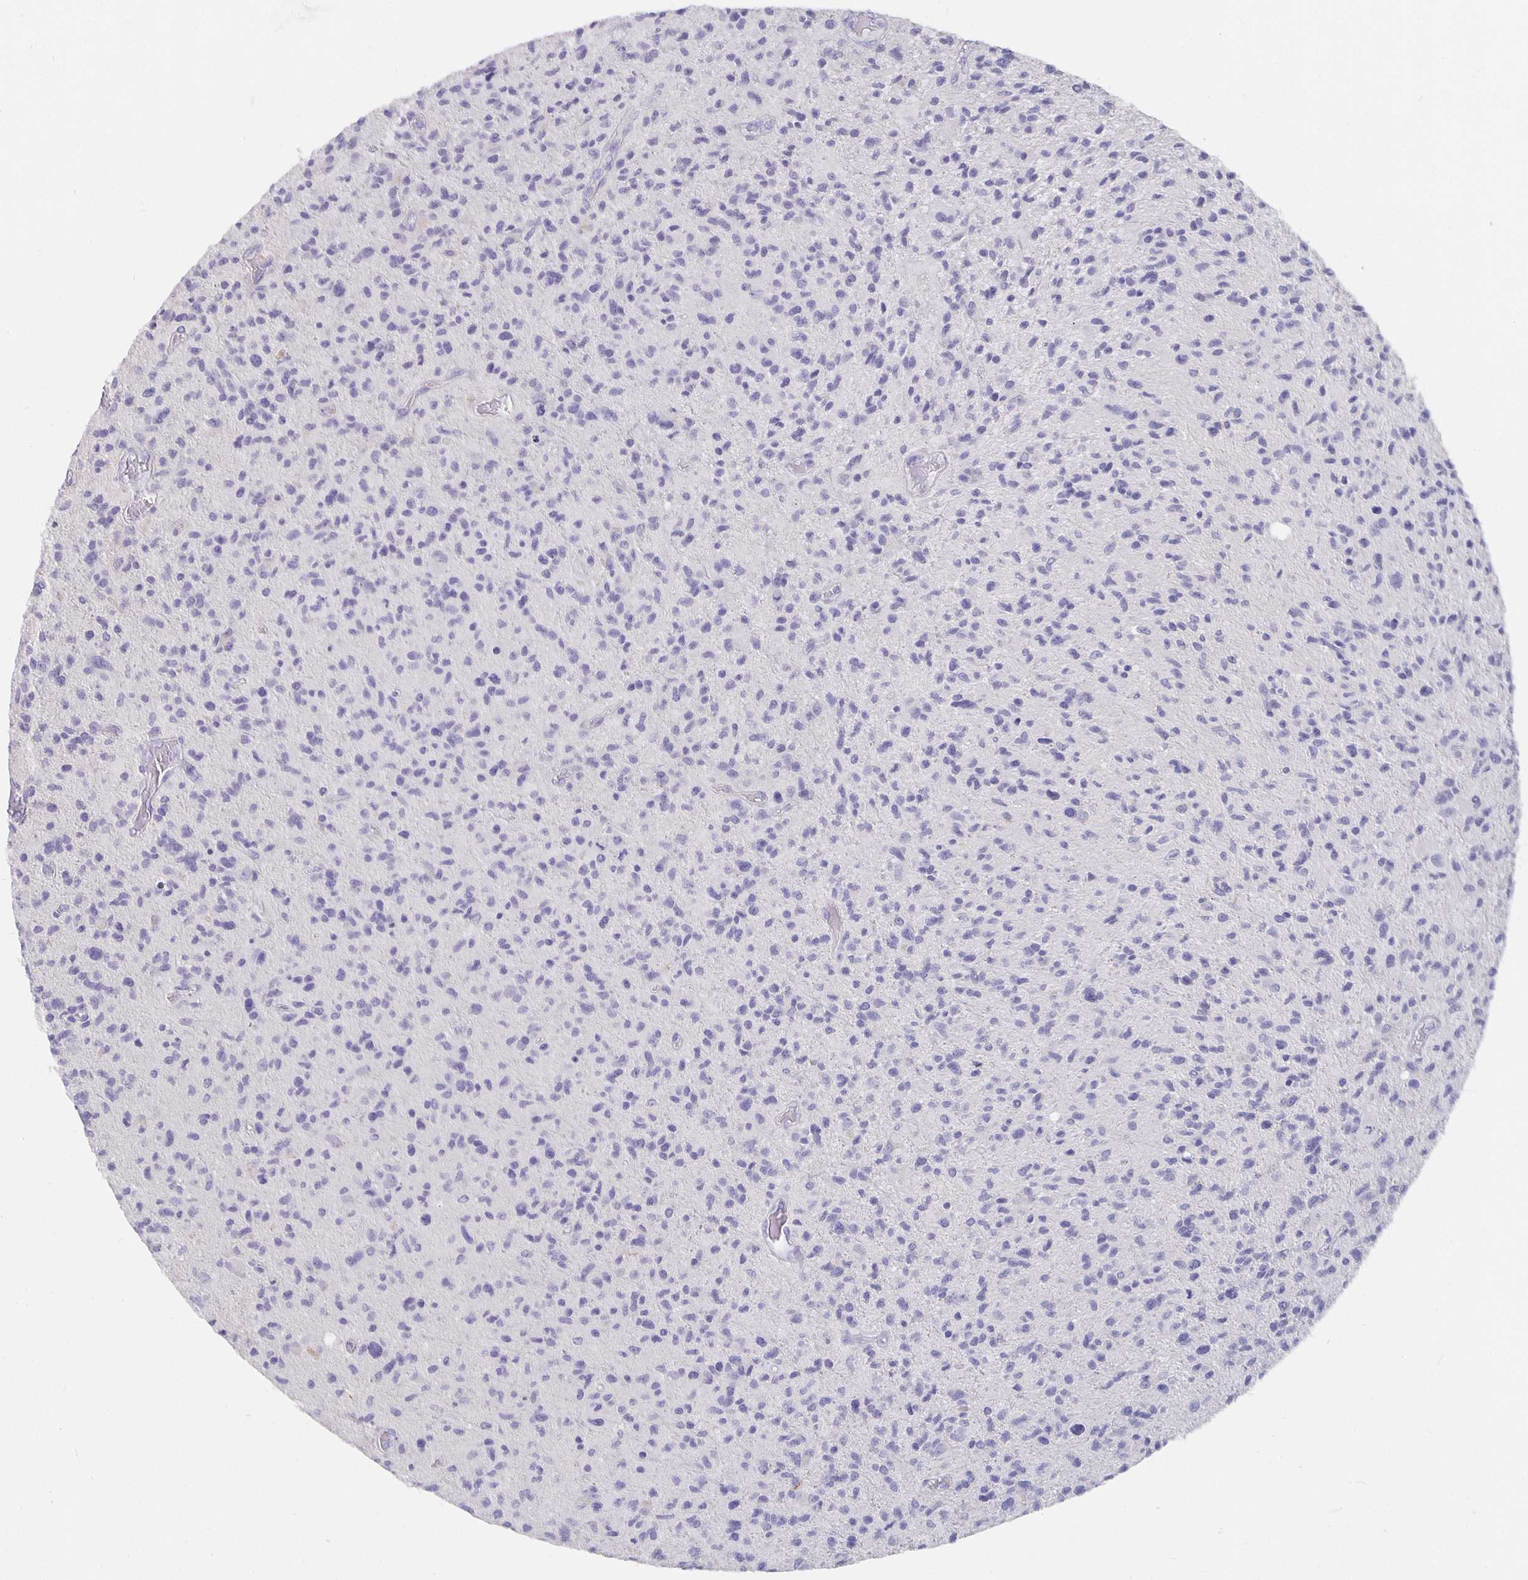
{"staining": {"intensity": "negative", "quantity": "none", "location": "none"}, "tissue": "glioma", "cell_type": "Tumor cells", "image_type": "cancer", "snomed": [{"axis": "morphology", "description": "Glioma, malignant, High grade"}, {"axis": "topography", "description": "Brain"}], "caption": "Immunohistochemistry (IHC) image of neoplastic tissue: human glioma stained with DAB shows no significant protein positivity in tumor cells.", "gene": "CFAP74", "patient": {"sex": "female", "age": 70}}